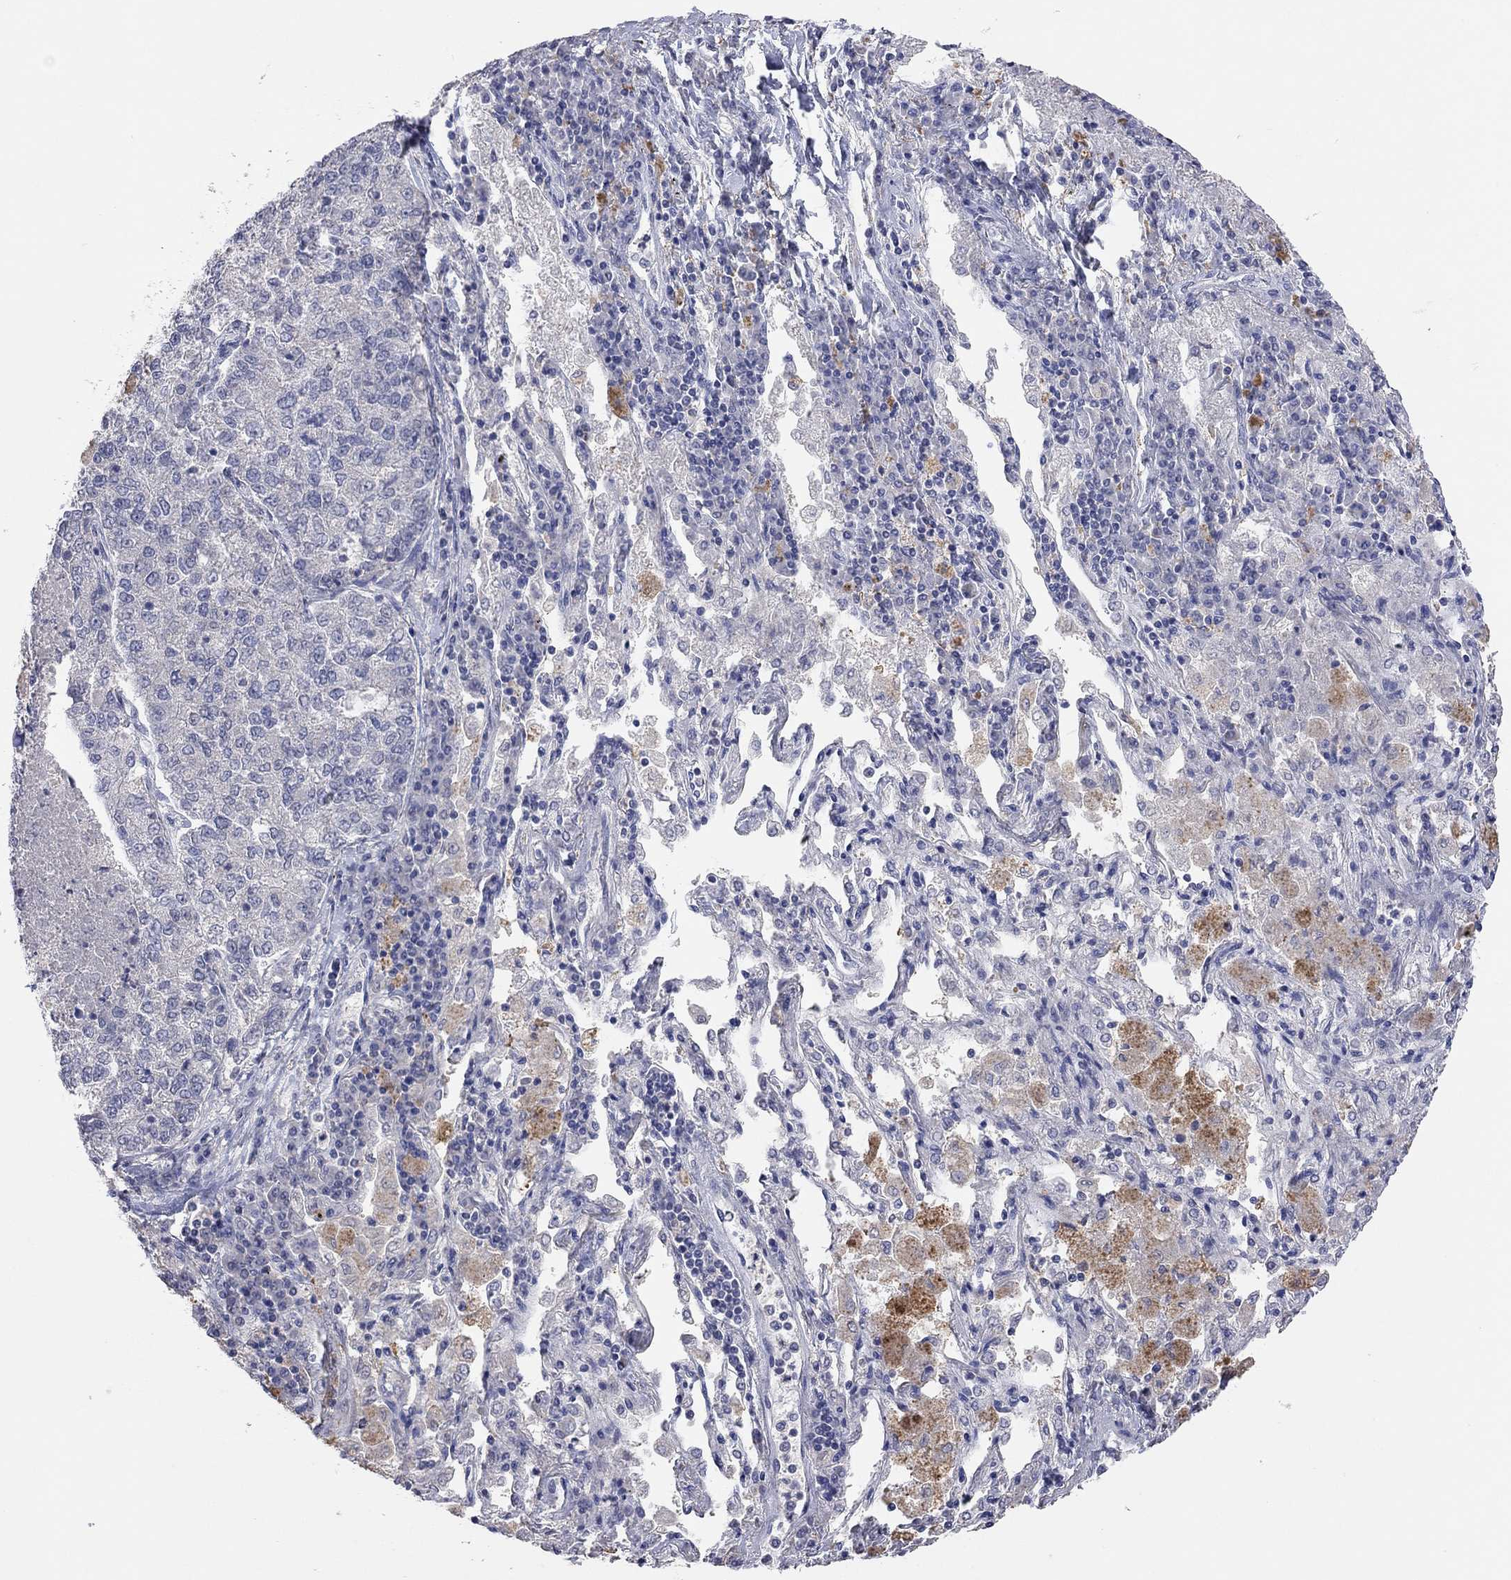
{"staining": {"intensity": "negative", "quantity": "none", "location": "none"}, "tissue": "lung cancer", "cell_type": "Tumor cells", "image_type": "cancer", "snomed": [{"axis": "morphology", "description": "Adenocarcinoma, NOS"}, {"axis": "topography", "description": "Lung"}], "caption": "IHC micrograph of neoplastic tissue: adenocarcinoma (lung) stained with DAB (3,3'-diaminobenzidine) exhibits no significant protein positivity in tumor cells.", "gene": "MMP13", "patient": {"sex": "male", "age": 49}}